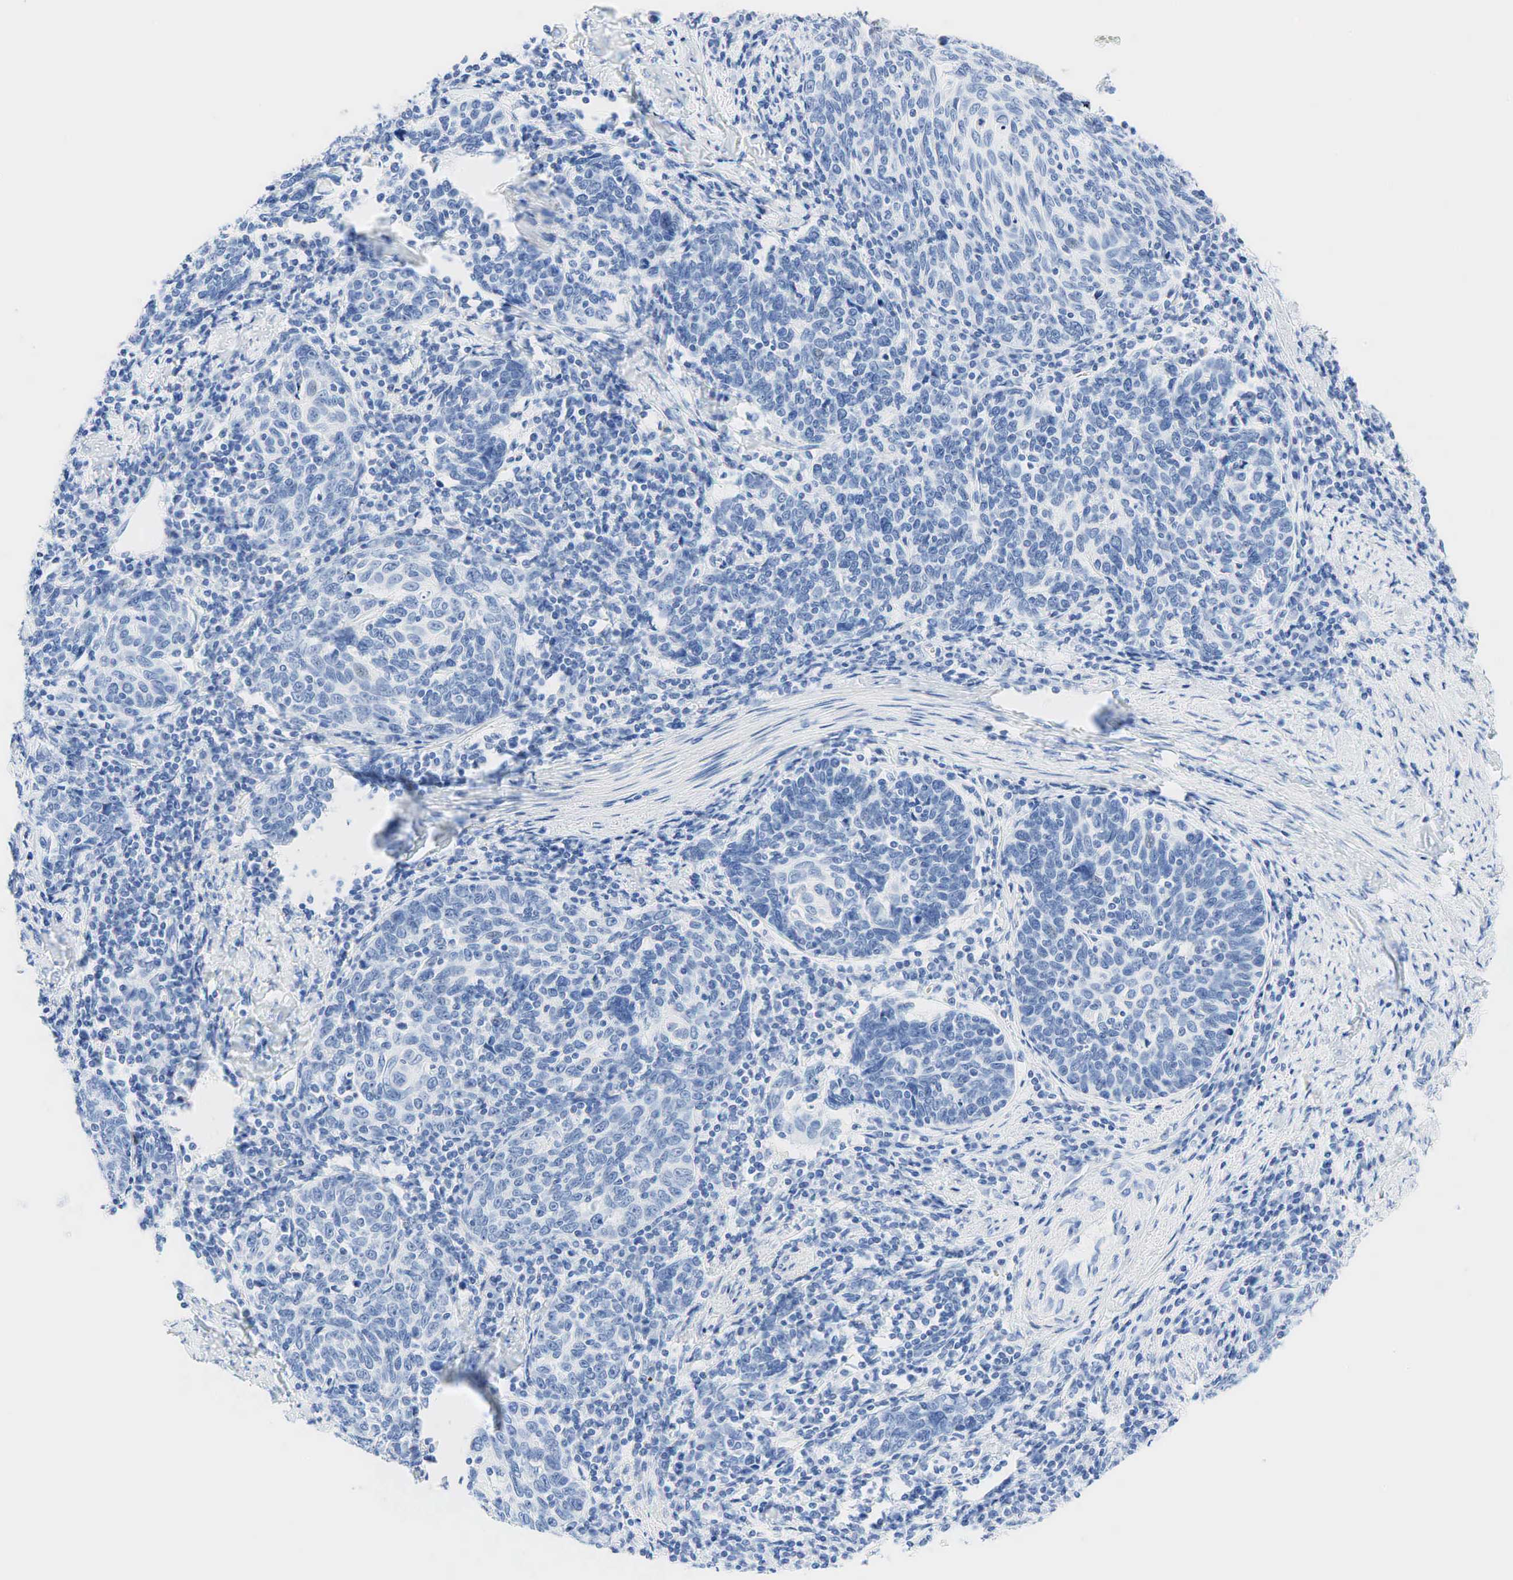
{"staining": {"intensity": "negative", "quantity": "none", "location": "none"}, "tissue": "cervical cancer", "cell_type": "Tumor cells", "image_type": "cancer", "snomed": [{"axis": "morphology", "description": "Squamous cell carcinoma, NOS"}, {"axis": "topography", "description": "Cervix"}], "caption": "Immunohistochemistry (IHC) of human squamous cell carcinoma (cervical) shows no staining in tumor cells.", "gene": "INHA", "patient": {"sex": "female", "age": 41}}